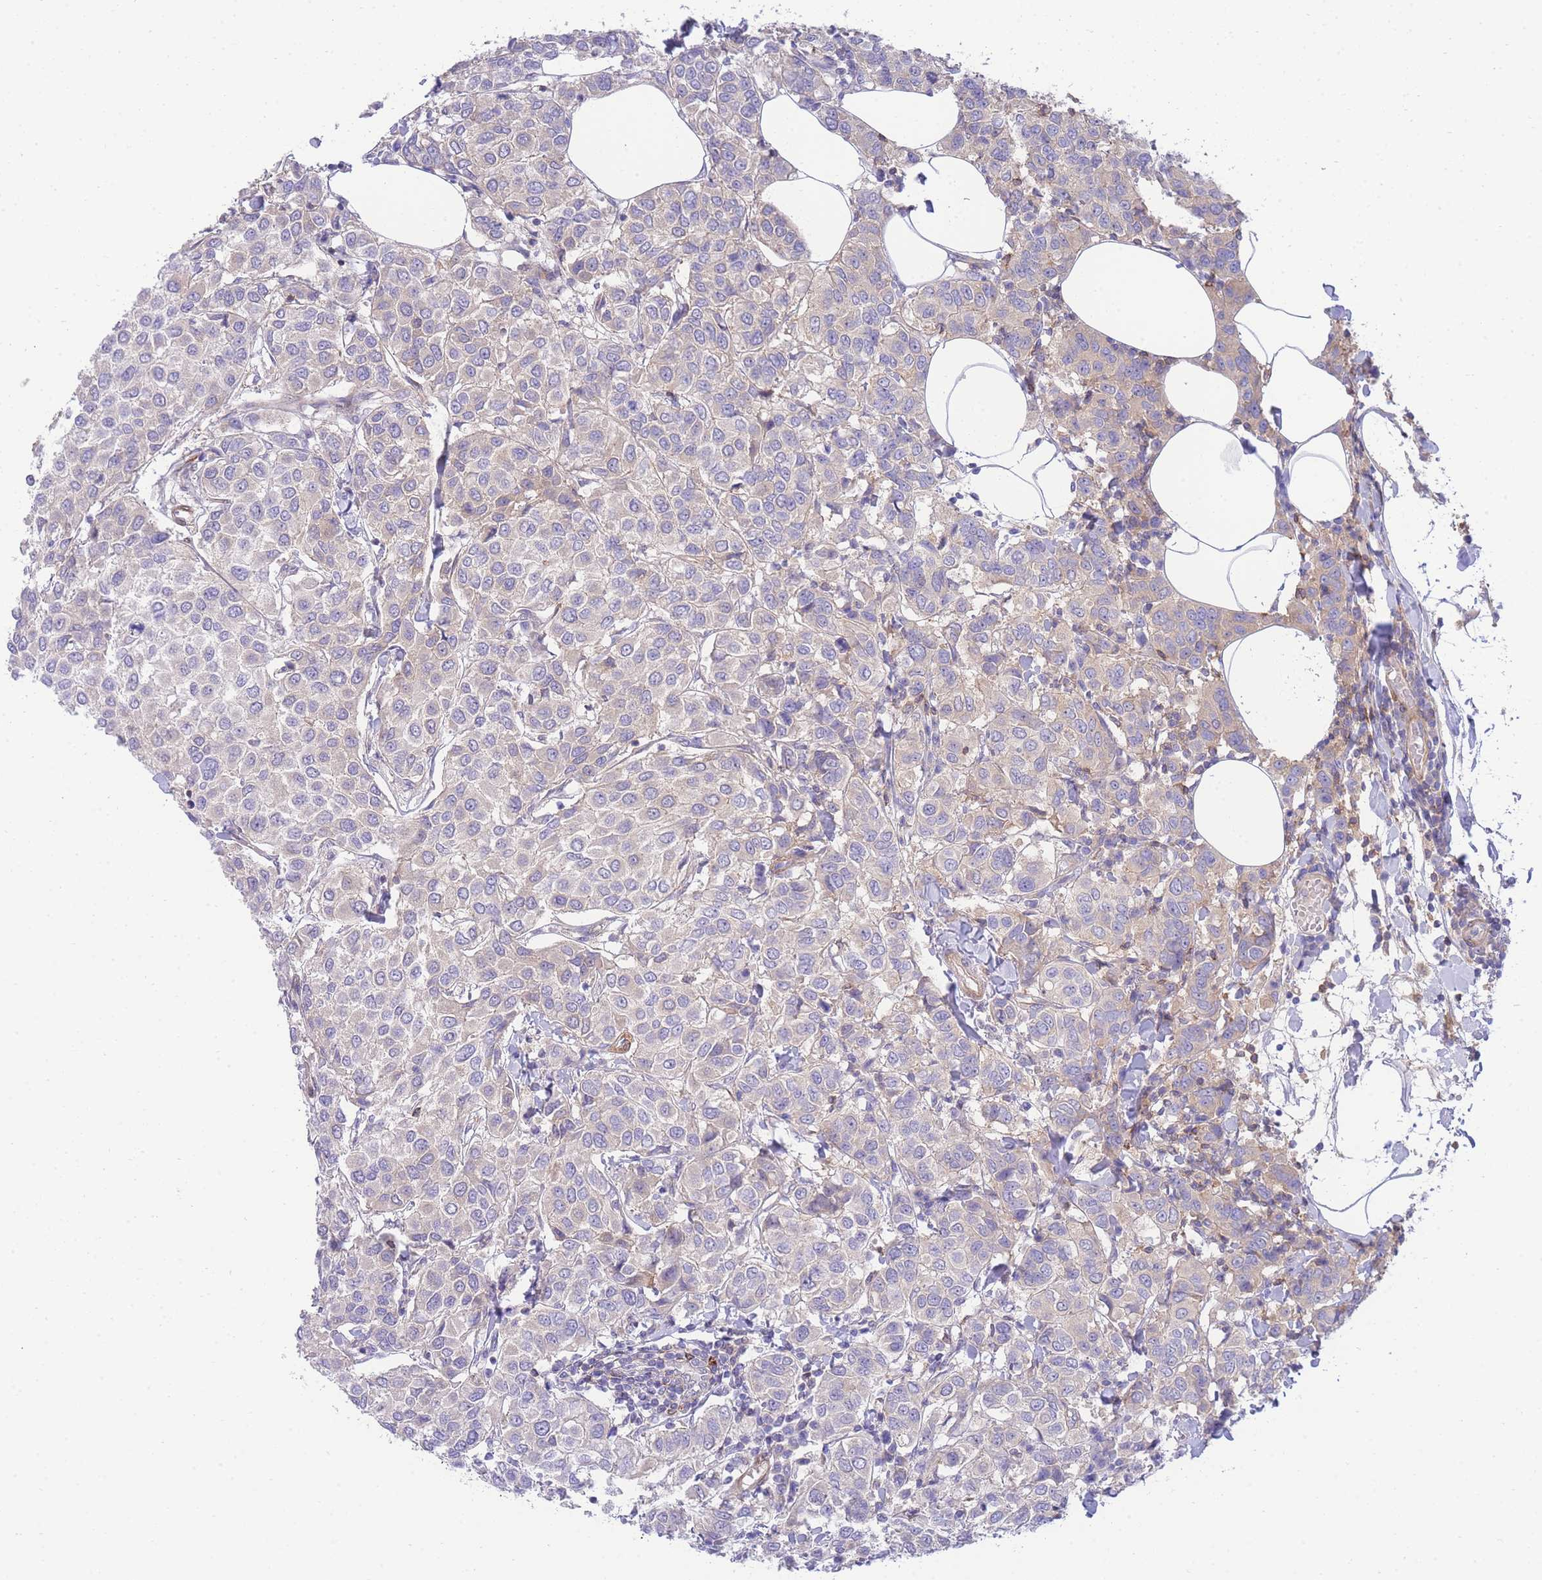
{"staining": {"intensity": "weak", "quantity": "<25%", "location": "cytoplasmic/membranous"}, "tissue": "breast cancer", "cell_type": "Tumor cells", "image_type": "cancer", "snomed": [{"axis": "morphology", "description": "Duct carcinoma"}, {"axis": "topography", "description": "Breast"}], "caption": "Human breast cancer (invasive ductal carcinoma) stained for a protein using IHC shows no positivity in tumor cells.", "gene": "FBN3", "patient": {"sex": "female", "age": 55}}